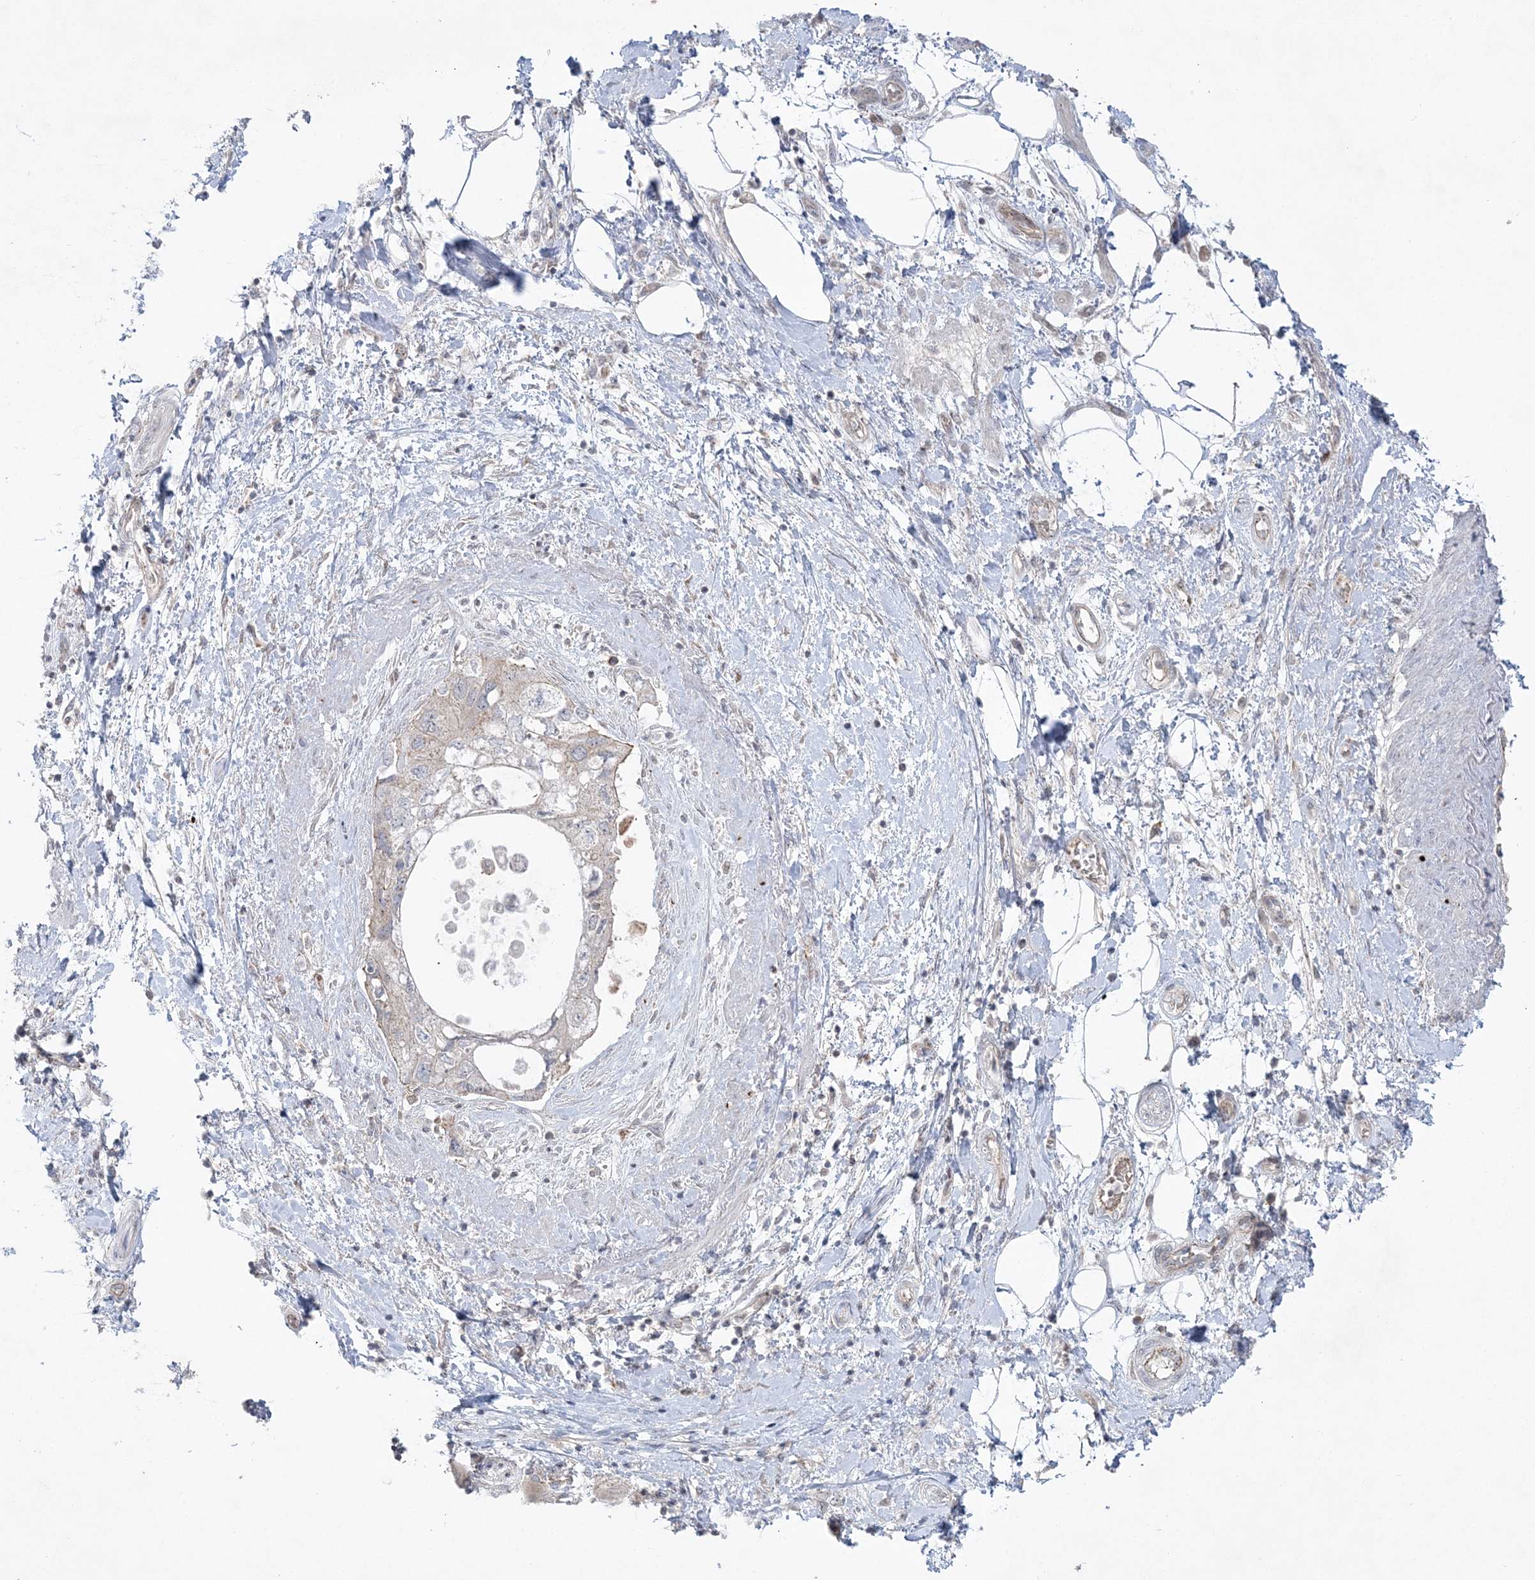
{"staining": {"intensity": "weak", "quantity": "<25%", "location": "cytoplasmic/membranous"}, "tissue": "pancreatic cancer", "cell_type": "Tumor cells", "image_type": "cancer", "snomed": [{"axis": "morphology", "description": "Adenocarcinoma, NOS"}, {"axis": "topography", "description": "Pancreas"}], "caption": "Immunohistochemistry (IHC) micrograph of neoplastic tissue: adenocarcinoma (pancreatic) stained with DAB exhibits no significant protein expression in tumor cells.", "gene": "ADAMTS12", "patient": {"sex": "female", "age": 73}}